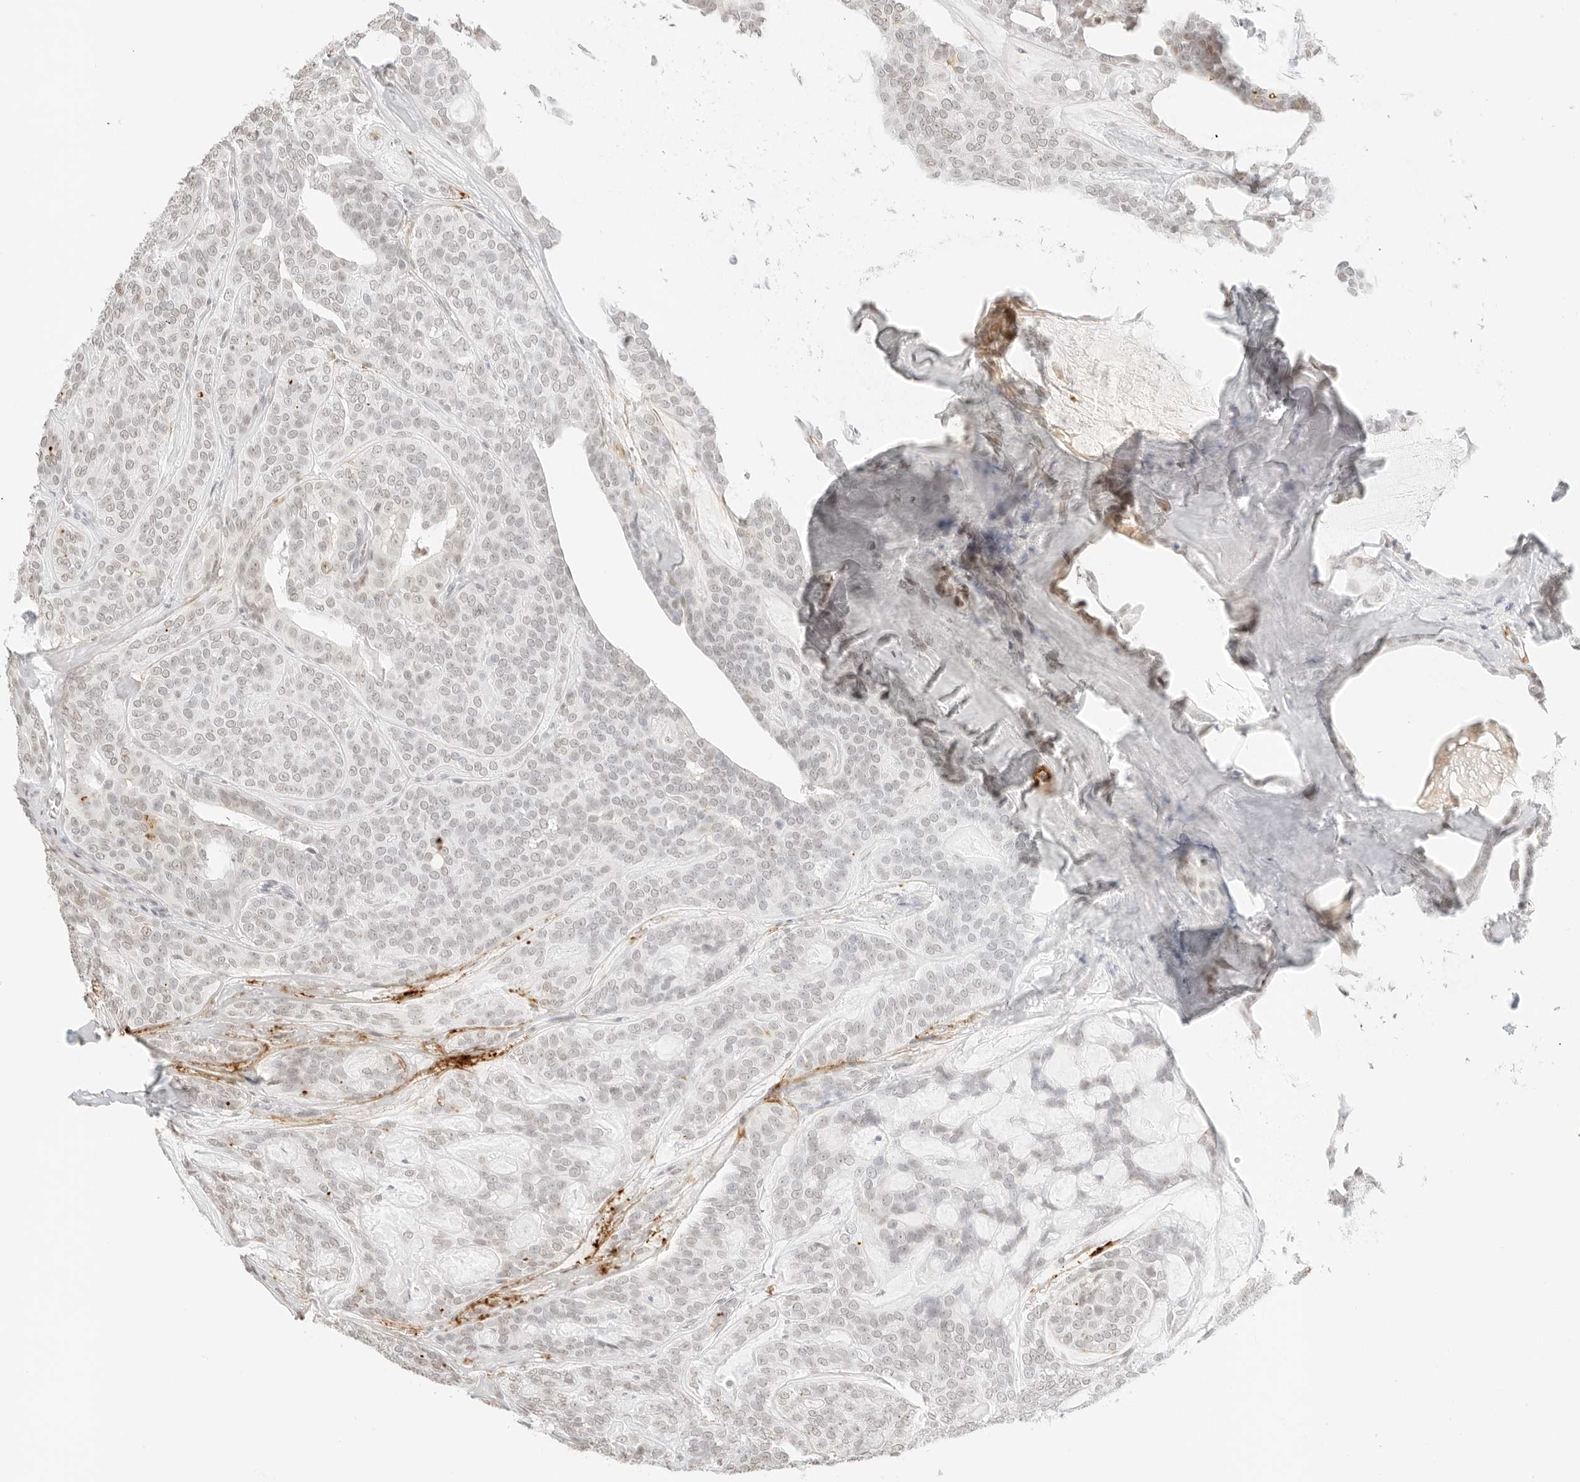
{"staining": {"intensity": "weak", "quantity": "25%-75%", "location": "nuclear"}, "tissue": "head and neck cancer", "cell_type": "Tumor cells", "image_type": "cancer", "snomed": [{"axis": "morphology", "description": "Adenocarcinoma, NOS"}, {"axis": "topography", "description": "Head-Neck"}], "caption": "Weak nuclear expression for a protein is appreciated in approximately 25%-75% of tumor cells of adenocarcinoma (head and neck) using immunohistochemistry (IHC).", "gene": "FBLN5", "patient": {"sex": "male", "age": 66}}